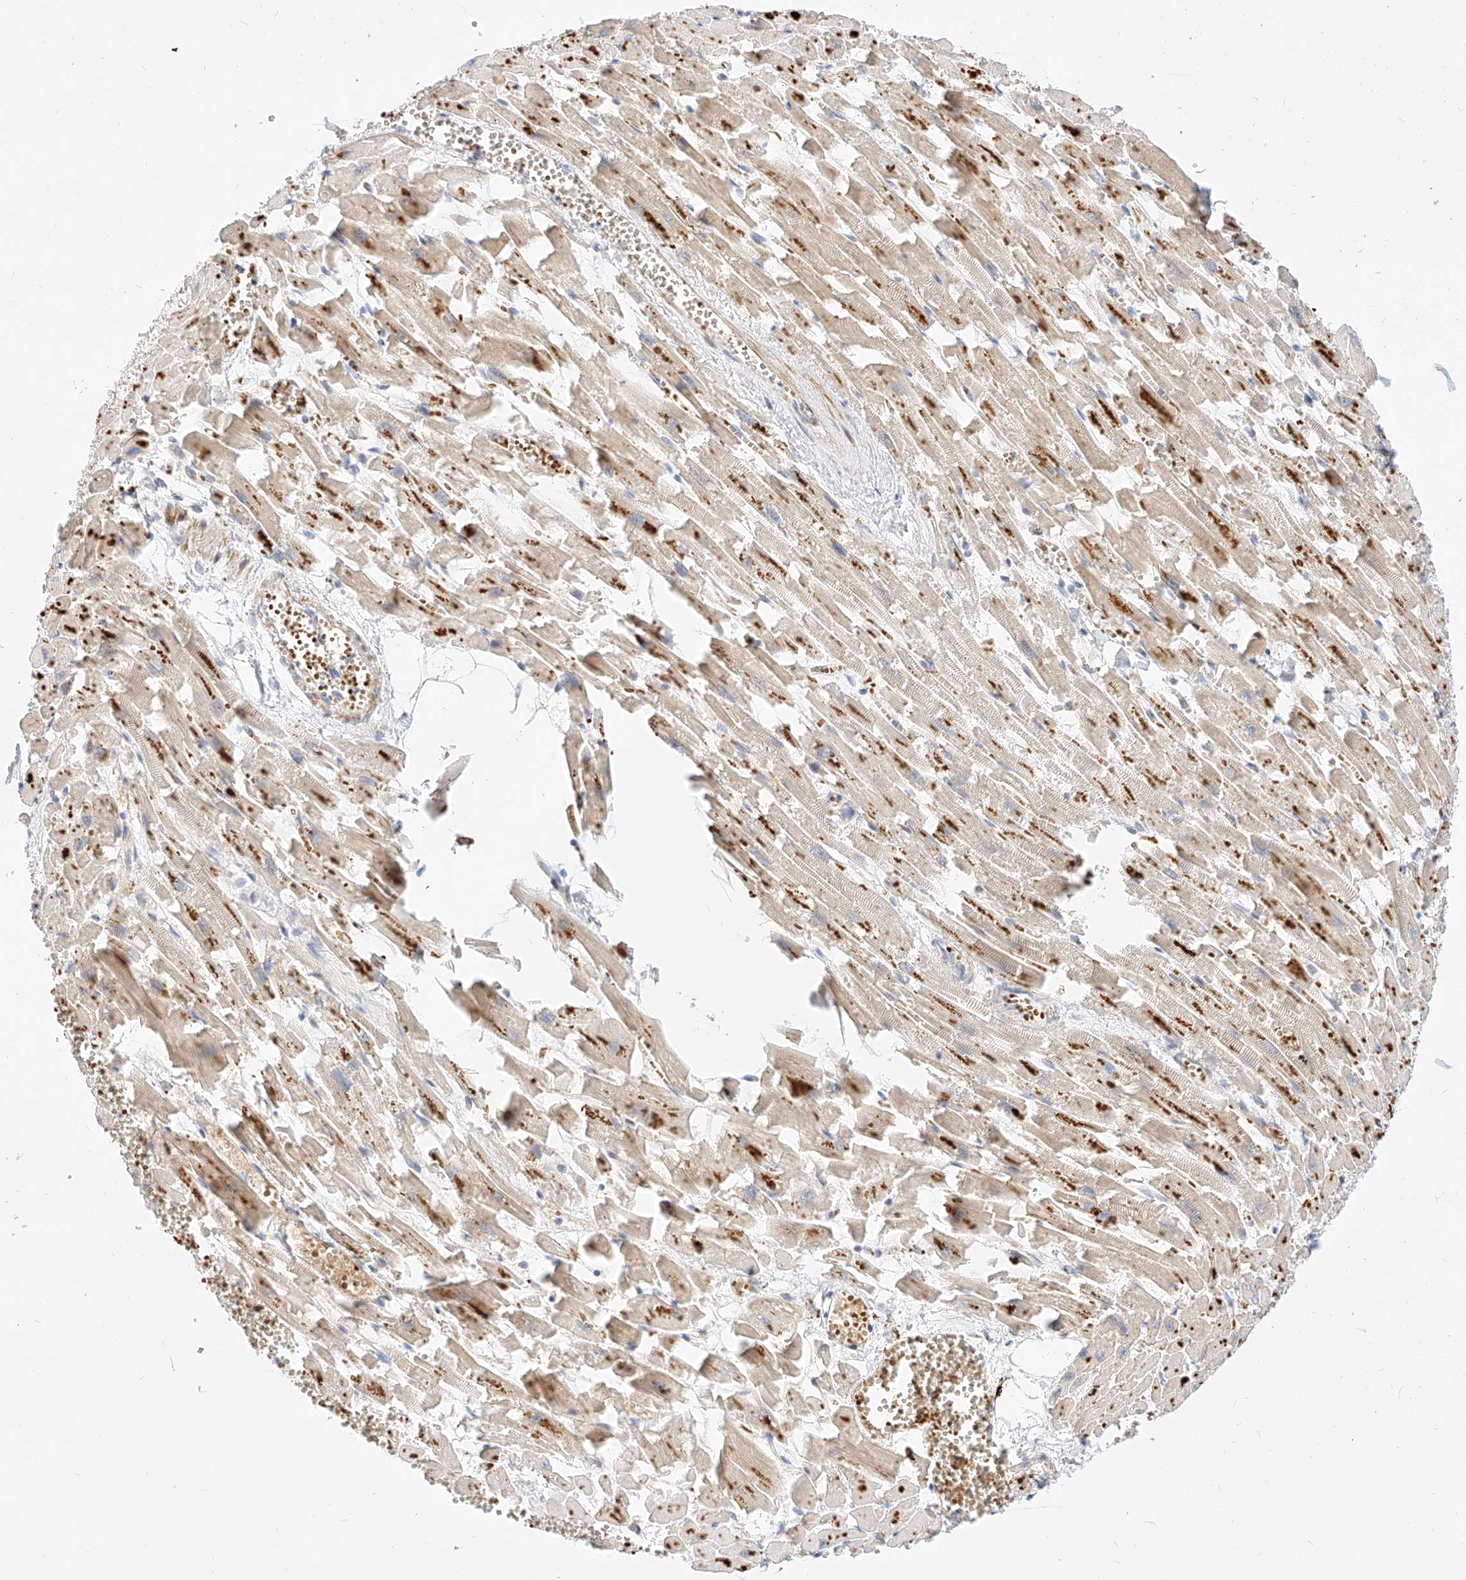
{"staining": {"intensity": "moderate", "quantity": "25%-75%", "location": "cytoplasmic/membranous,nuclear"}, "tissue": "heart muscle", "cell_type": "Cardiomyocytes", "image_type": "normal", "snomed": [{"axis": "morphology", "description": "Normal tissue, NOS"}, {"axis": "topography", "description": "Heart"}], "caption": "The photomicrograph shows a brown stain indicating the presence of a protein in the cytoplasmic/membranous,nuclear of cardiomyocytes in heart muscle. Immunohistochemistry (ihc) stains the protein in brown and the nuclei are stained blue.", "gene": "CBX8", "patient": {"sex": "female", "age": 64}}